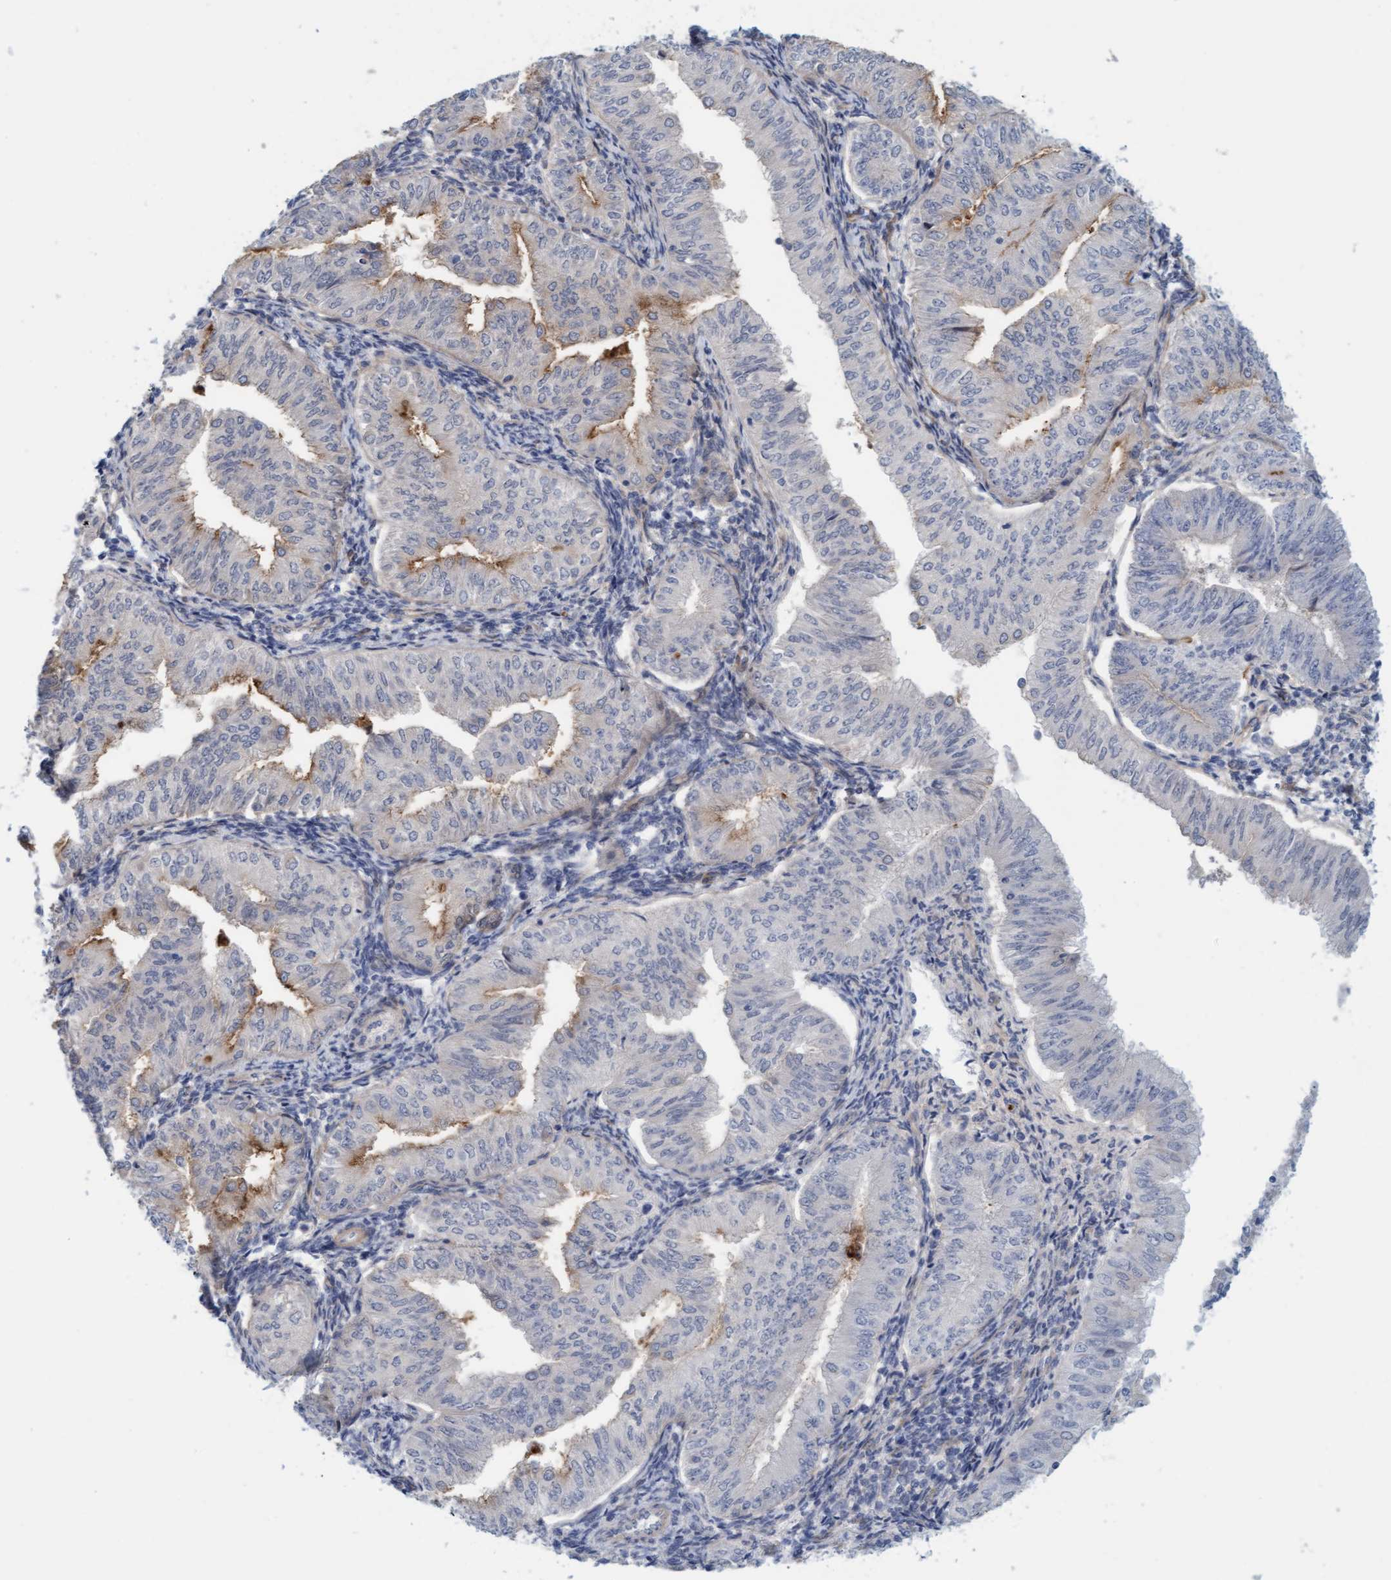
{"staining": {"intensity": "moderate", "quantity": "<25%", "location": "cytoplasmic/membranous"}, "tissue": "endometrial cancer", "cell_type": "Tumor cells", "image_type": "cancer", "snomed": [{"axis": "morphology", "description": "Normal tissue, NOS"}, {"axis": "morphology", "description": "Adenocarcinoma, NOS"}, {"axis": "topography", "description": "Endometrium"}], "caption": "Human endometrial cancer (adenocarcinoma) stained for a protein (brown) shows moderate cytoplasmic/membranous positive expression in approximately <25% of tumor cells.", "gene": "TSTD2", "patient": {"sex": "female", "age": 53}}